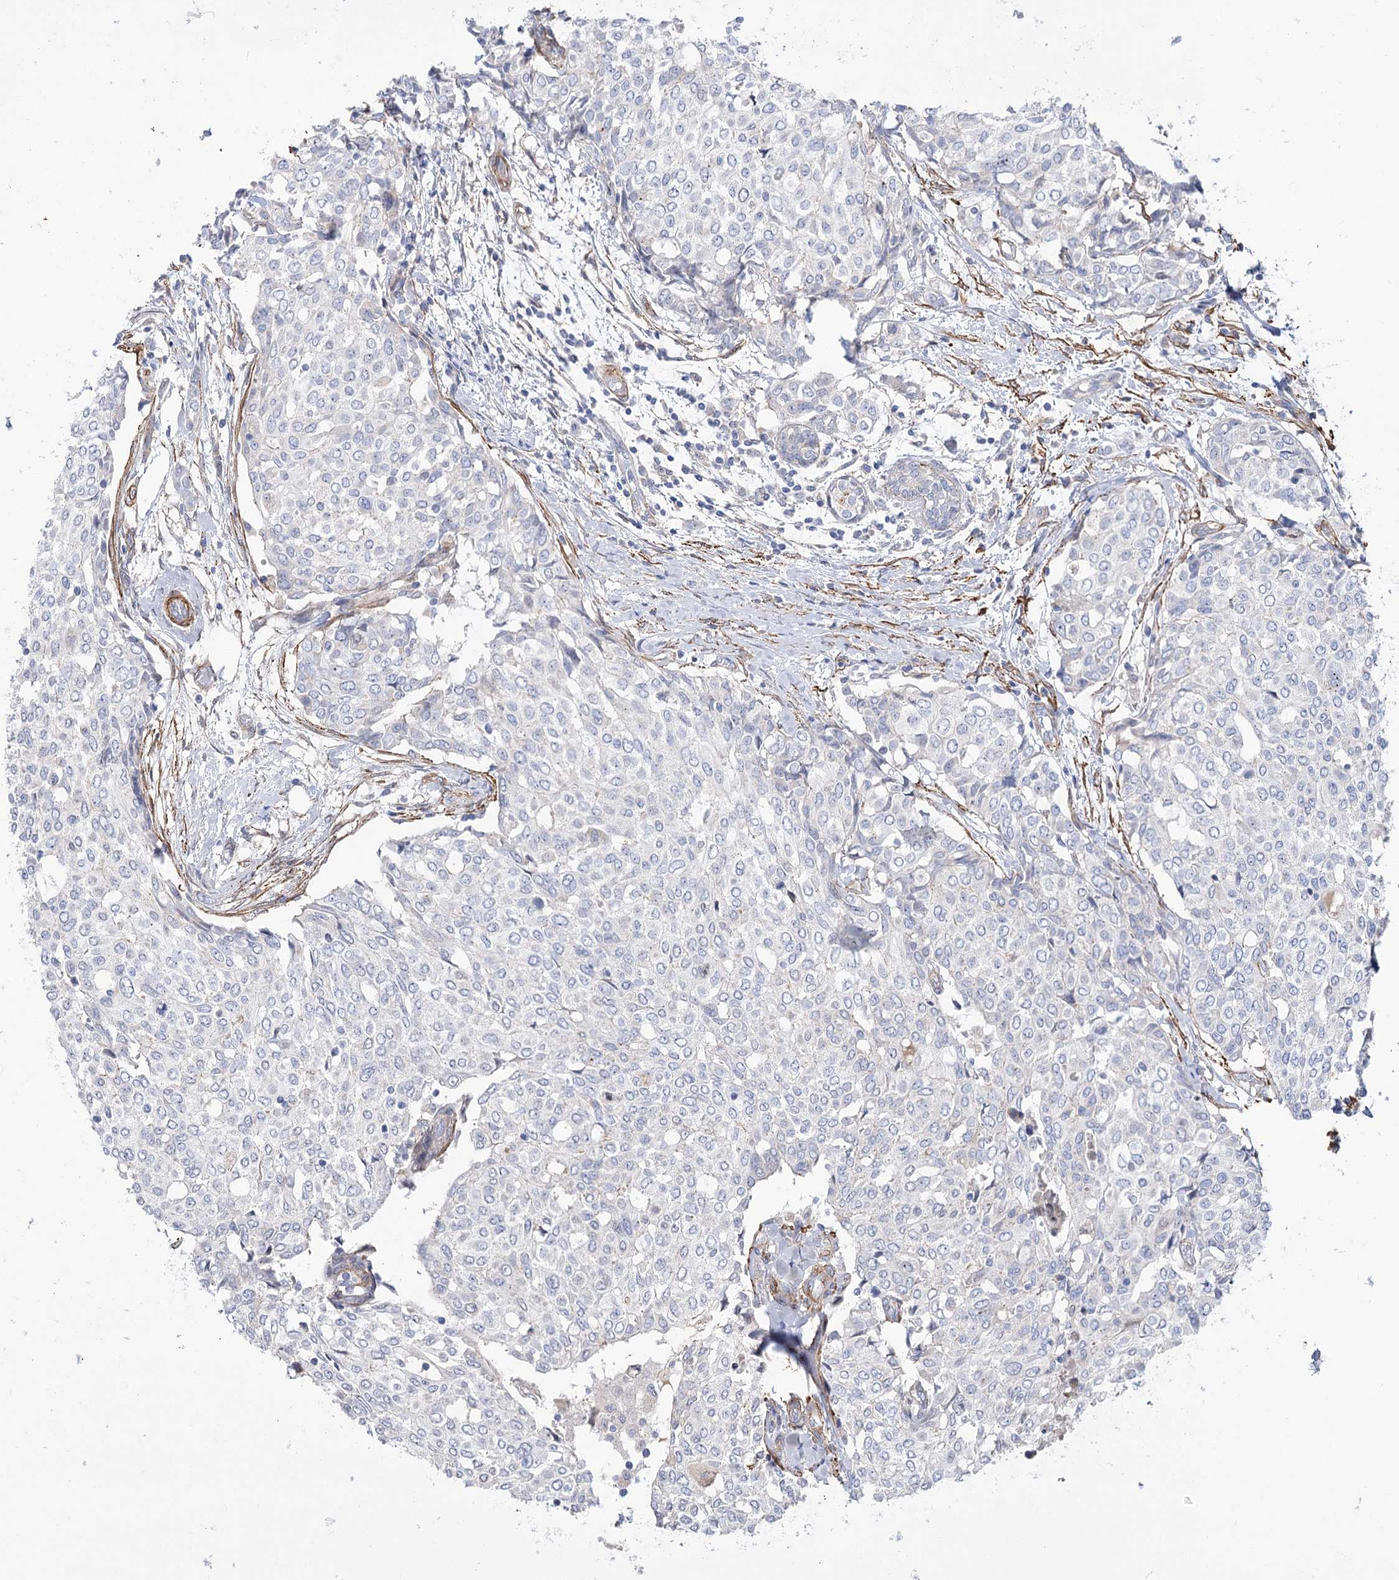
{"staining": {"intensity": "negative", "quantity": "none", "location": "none"}, "tissue": "breast cancer", "cell_type": "Tumor cells", "image_type": "cancer", "snomed": [{"axis": "morphology", "description": "Lobular carcinoma"}, {"axis": "topography", "description": "Breast"}], "caption": "Histopathology image shows no protein expression in tumor cells of breast cancer tissue.", "gene": "WASHC3", "patient": {"sex": "female", "age": 51}}